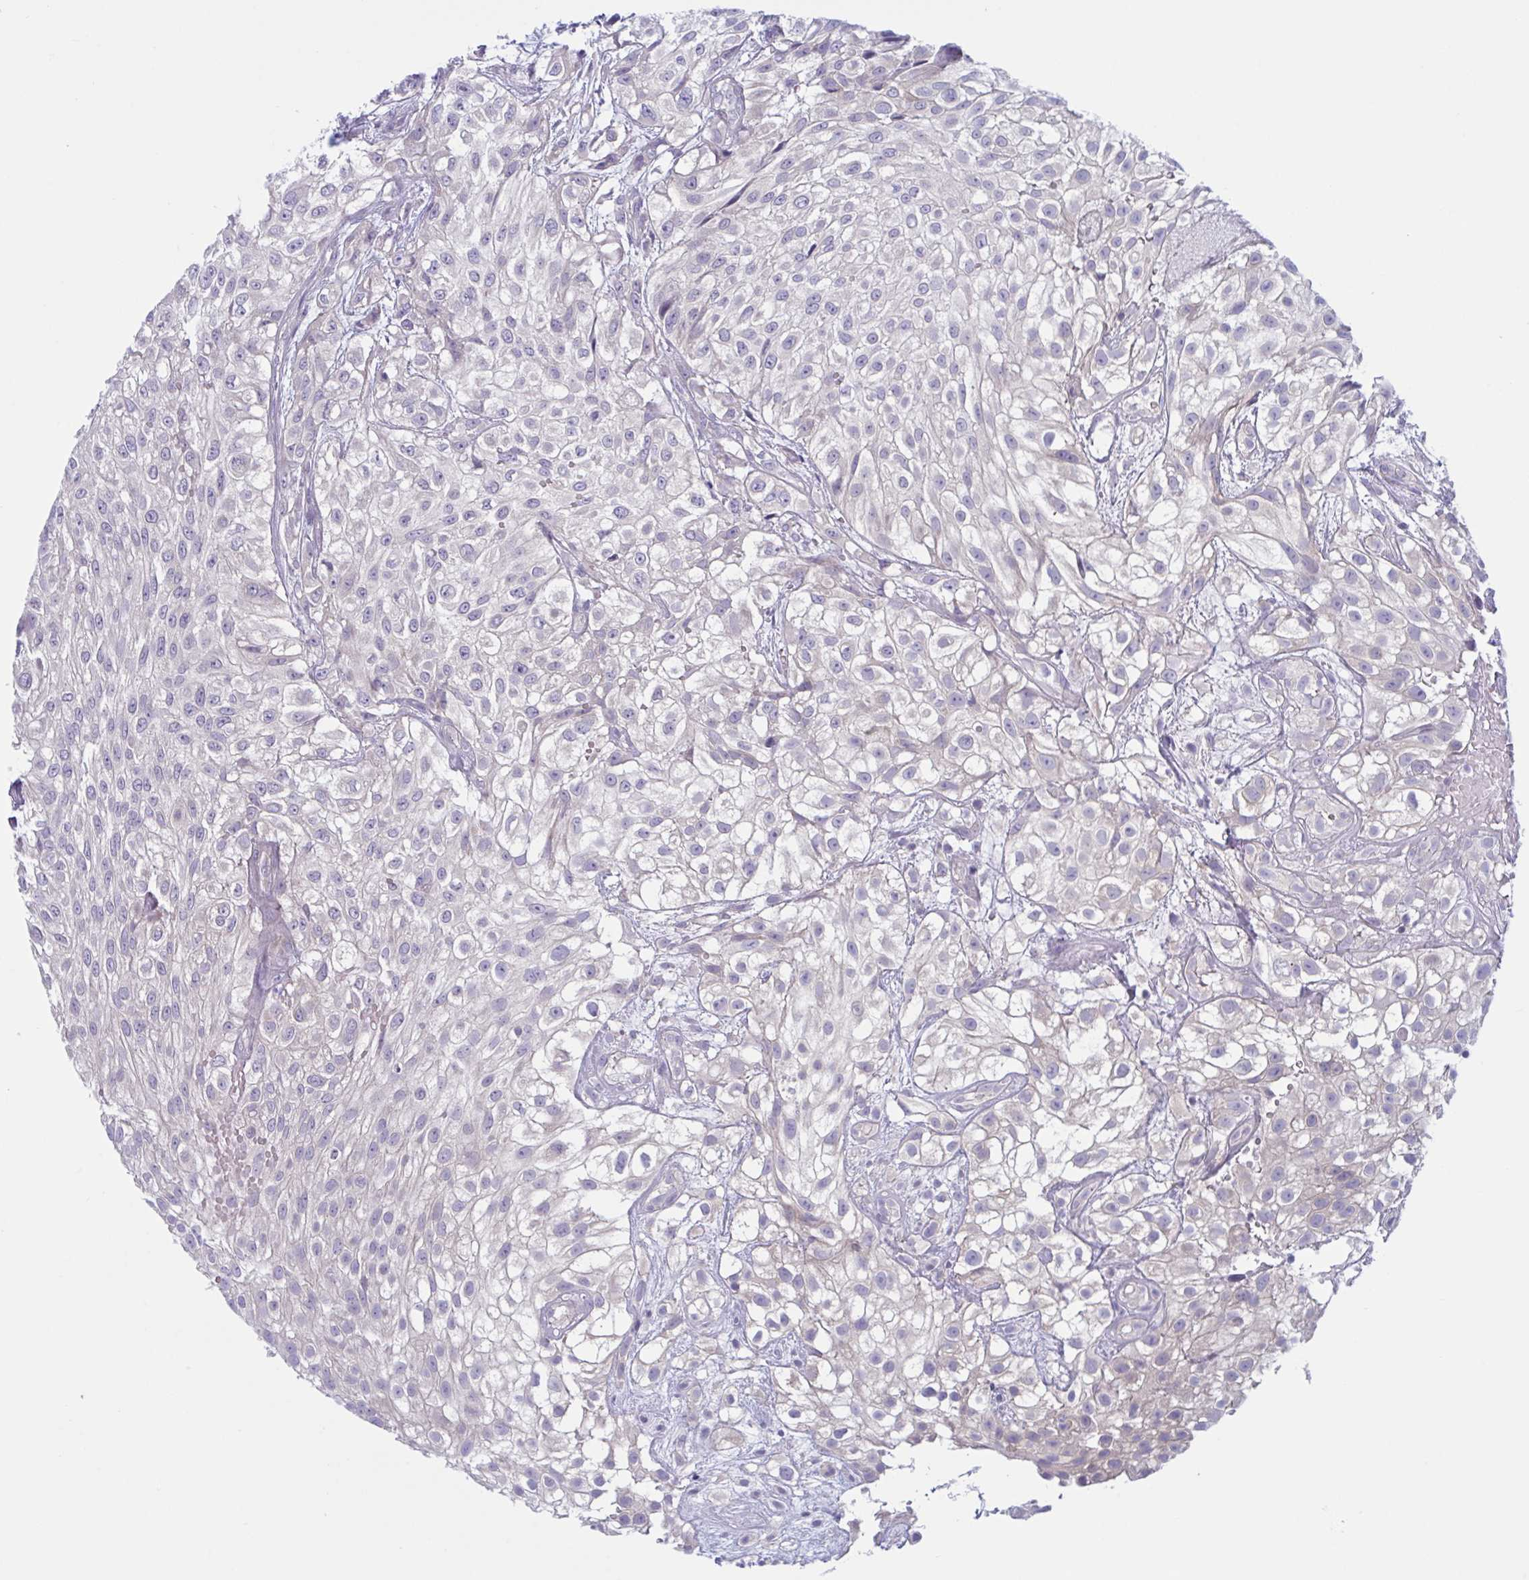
{"staining": {"intensity": "negative", "quantity": "none", "location": "none"}, "tissue": "urothelial cancer", "cell_type": "Tumor cells", "image_type": "cancer", "snomed": [{"axis": "morphology", "description": "Urothelial carcinoma, High grade"}, {"axis": "topography", "description": "Urinary bladder"}], "caption": "The immunohistochemistry (IHC) histopathology image has no significant staining in tumor cells of high-grade urothelial carcinoma tissue.", "gene": "NAA30", "patient": {"sex": "male", "age": 56}}